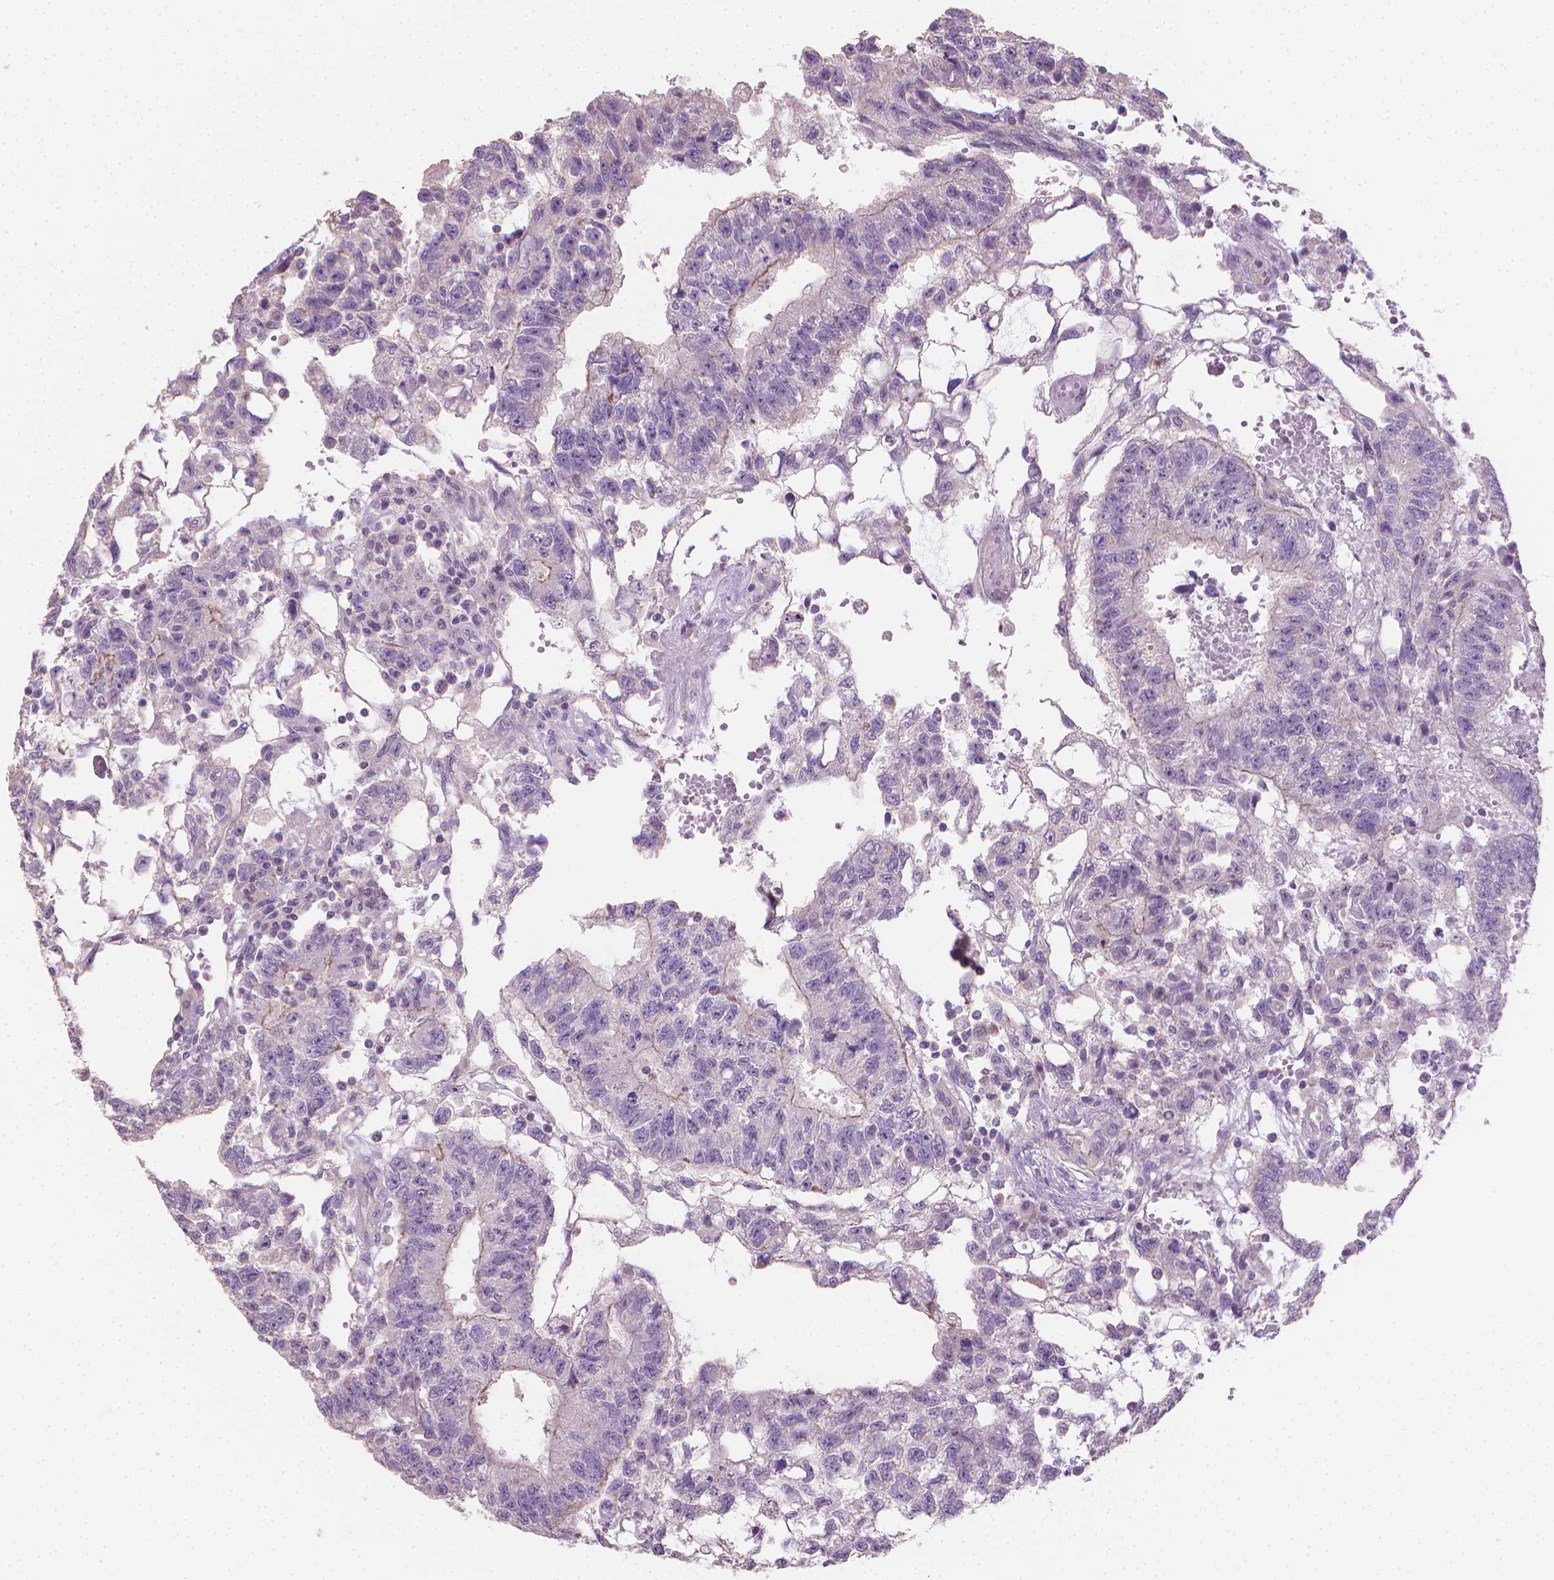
{"staining": {"intensity": "negative", "quantity": "none", "location": "none"}, "tissue": "testis cancer", "cell_type": "Tumor cells", "image_type": "cancer", "snomed": [{"axis": "morphology", "description": "Carcinoma, Embryonal, NOS"}, {"axis": "topography", "description": "Testis"}], "caption": "Micrograph shows no protein positivity in tumor cells of testis cancer tissue.", "gene": "CATIP", "patient": {"sex": "male", "age": 32}}